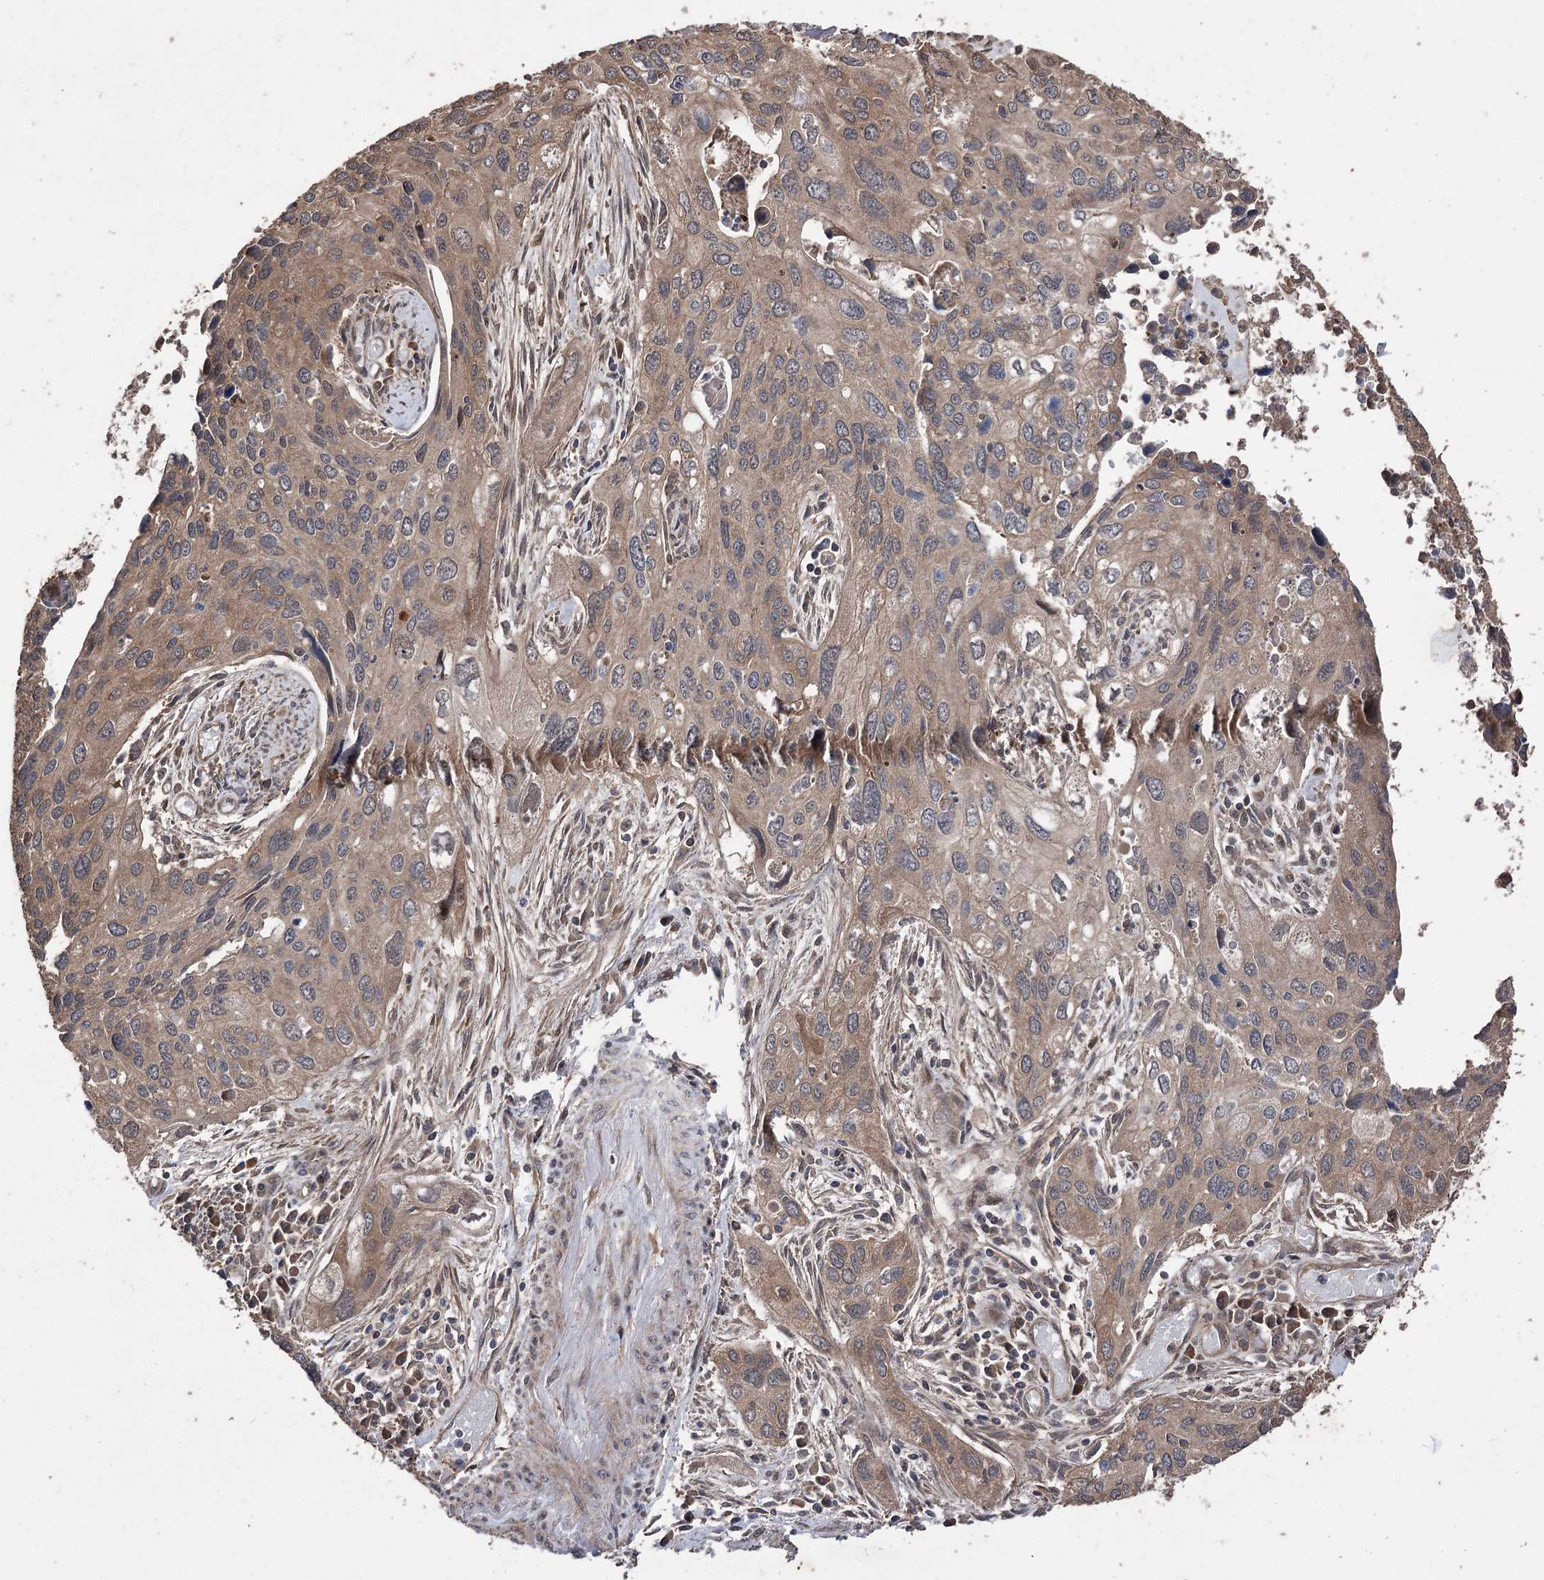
{"staining": {"intensity": "moderate", "quantity": "25%-75%", "location": "cytoplasmic/membranous"}, "tissue": "cervical cancer", "cell_type": "Tumor cells", "image_type": "cancer", "snomed": [{"axis": "morphology", "description": "Squamous cell carcinoma, NOS"}, {"axis": "topography", "description": "Cervix"}], "caption": "A histopathology image showing moderate cytoplasmic/membranous positivity in about 25%-75% of tumor cells in squamous cell carcinoma (cervical), as visualized by brown immunohistochemical staining.", "gene": "RASSF3", "patient": {"sex": "female", "age": 55}}